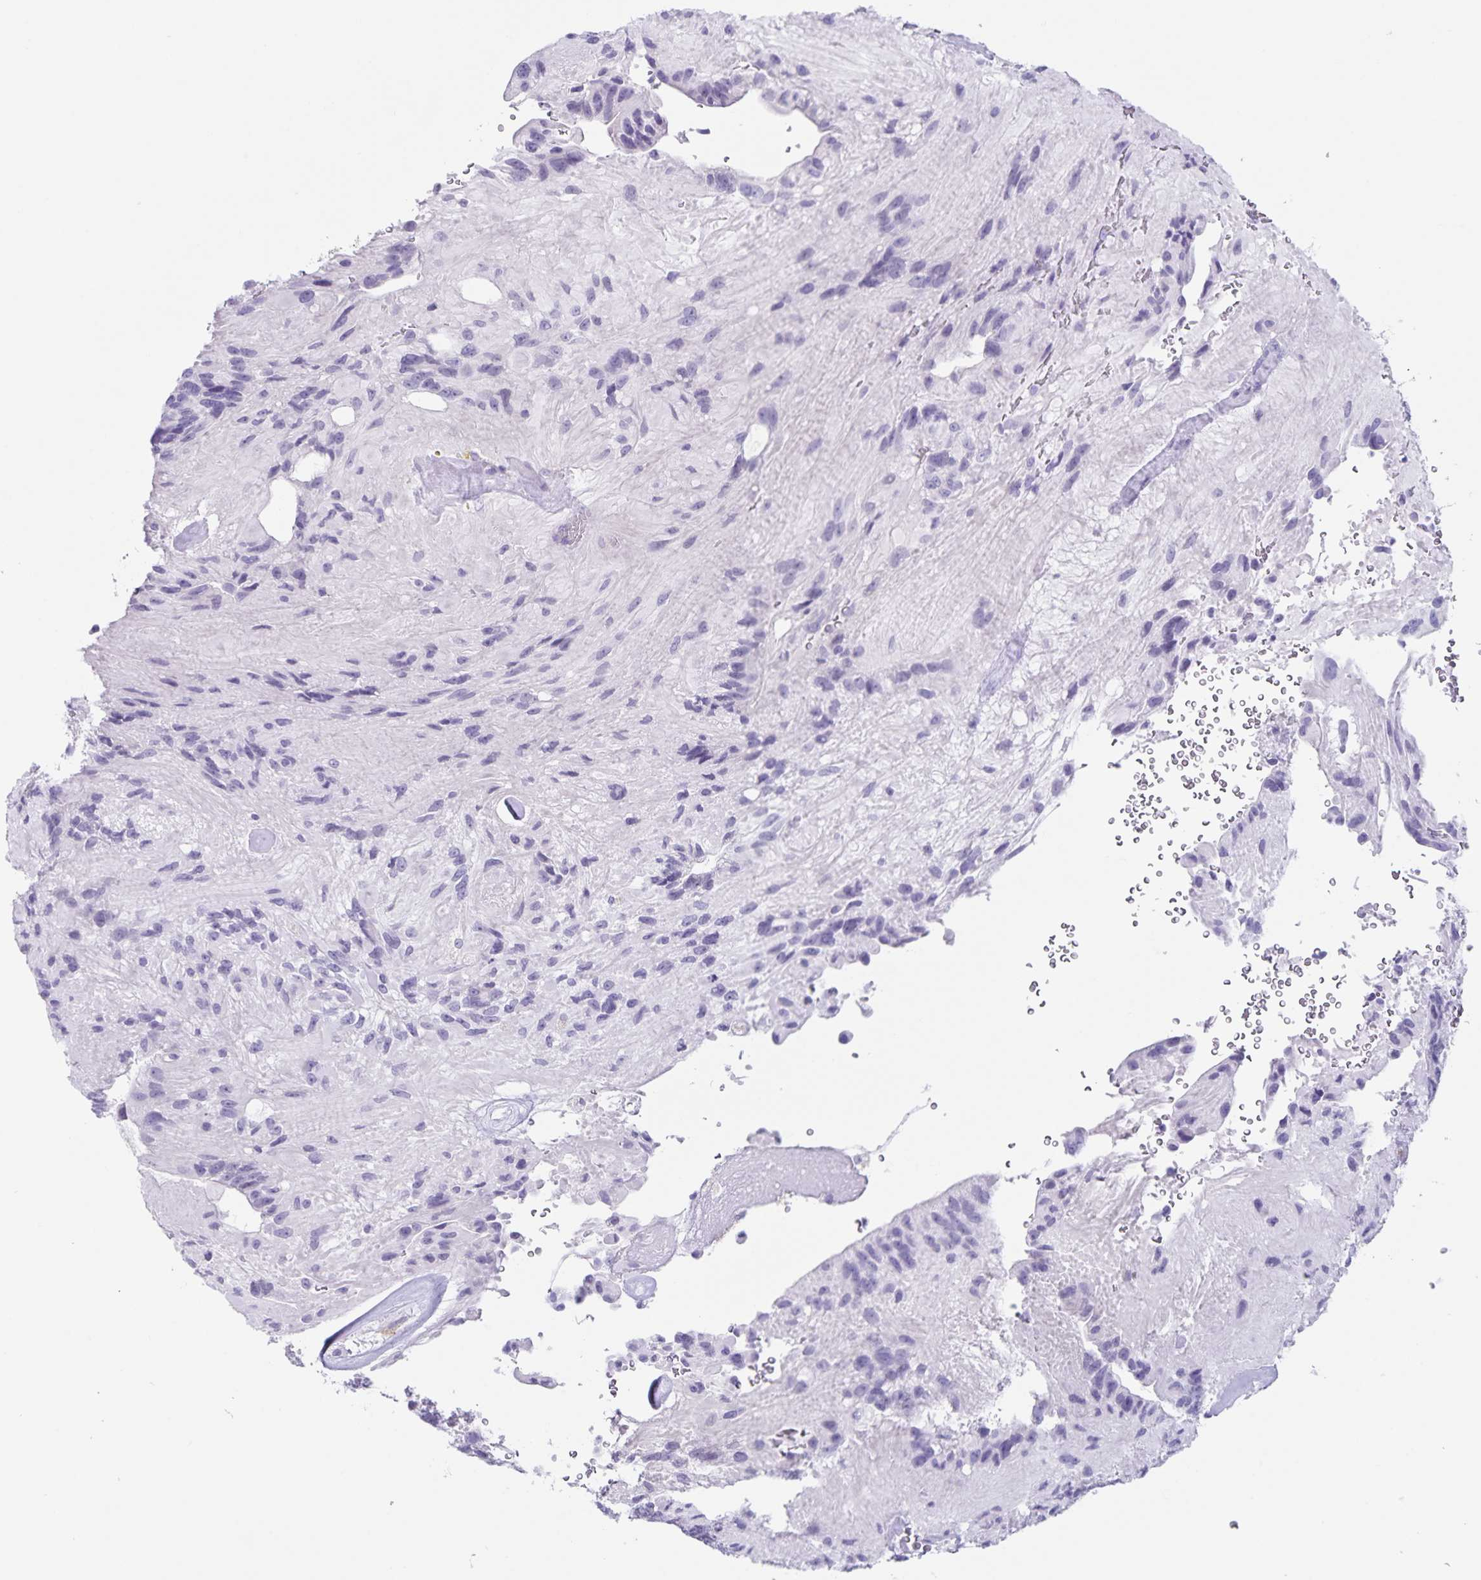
{"staining": {"intensity": "negative", "quantity": "none", "location": "none"}, "tissue": "glioma", "cell_type": "Tumor cells", "image_type": "cancer", "snomed": [{"axis": "morphology", "description": "Glioma, malignant, Low grade"}, {"axis": "topography", "description": "Brain"}], "caption": "This is a micrograph of IHC staining of glioma, which shows no staining in tumor cells.", "gene": "C11orf42", "patient": {"sex": "male", "age": 31}}